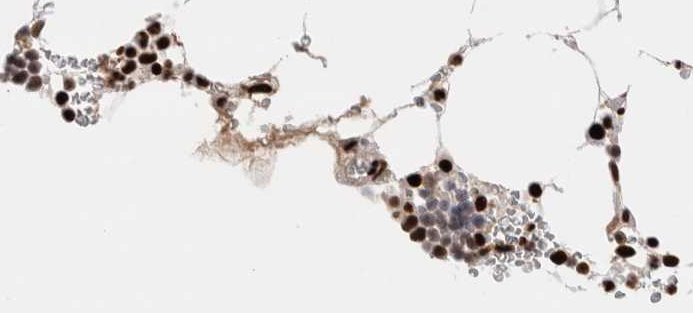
{"staining": {"intensity": "strong", "quantity": ">75%", "location": "nuclear"}, "tissue": "bone marrow", "cell_type": "Hematopoietic cells", "image_type": "normal", "snomed": [{"axis": "morphology", "description": "Normal tissue, NOS"}, {"axis": "topography", "description": "Bone marrow"}], "caption": "Strong nuclear staining for a protein is seen in about >75% of hematopoietic cells of benign bone marrow using IHC.", "gene": "C17orf49", "patient": {"sex": "male", "age": 70}}